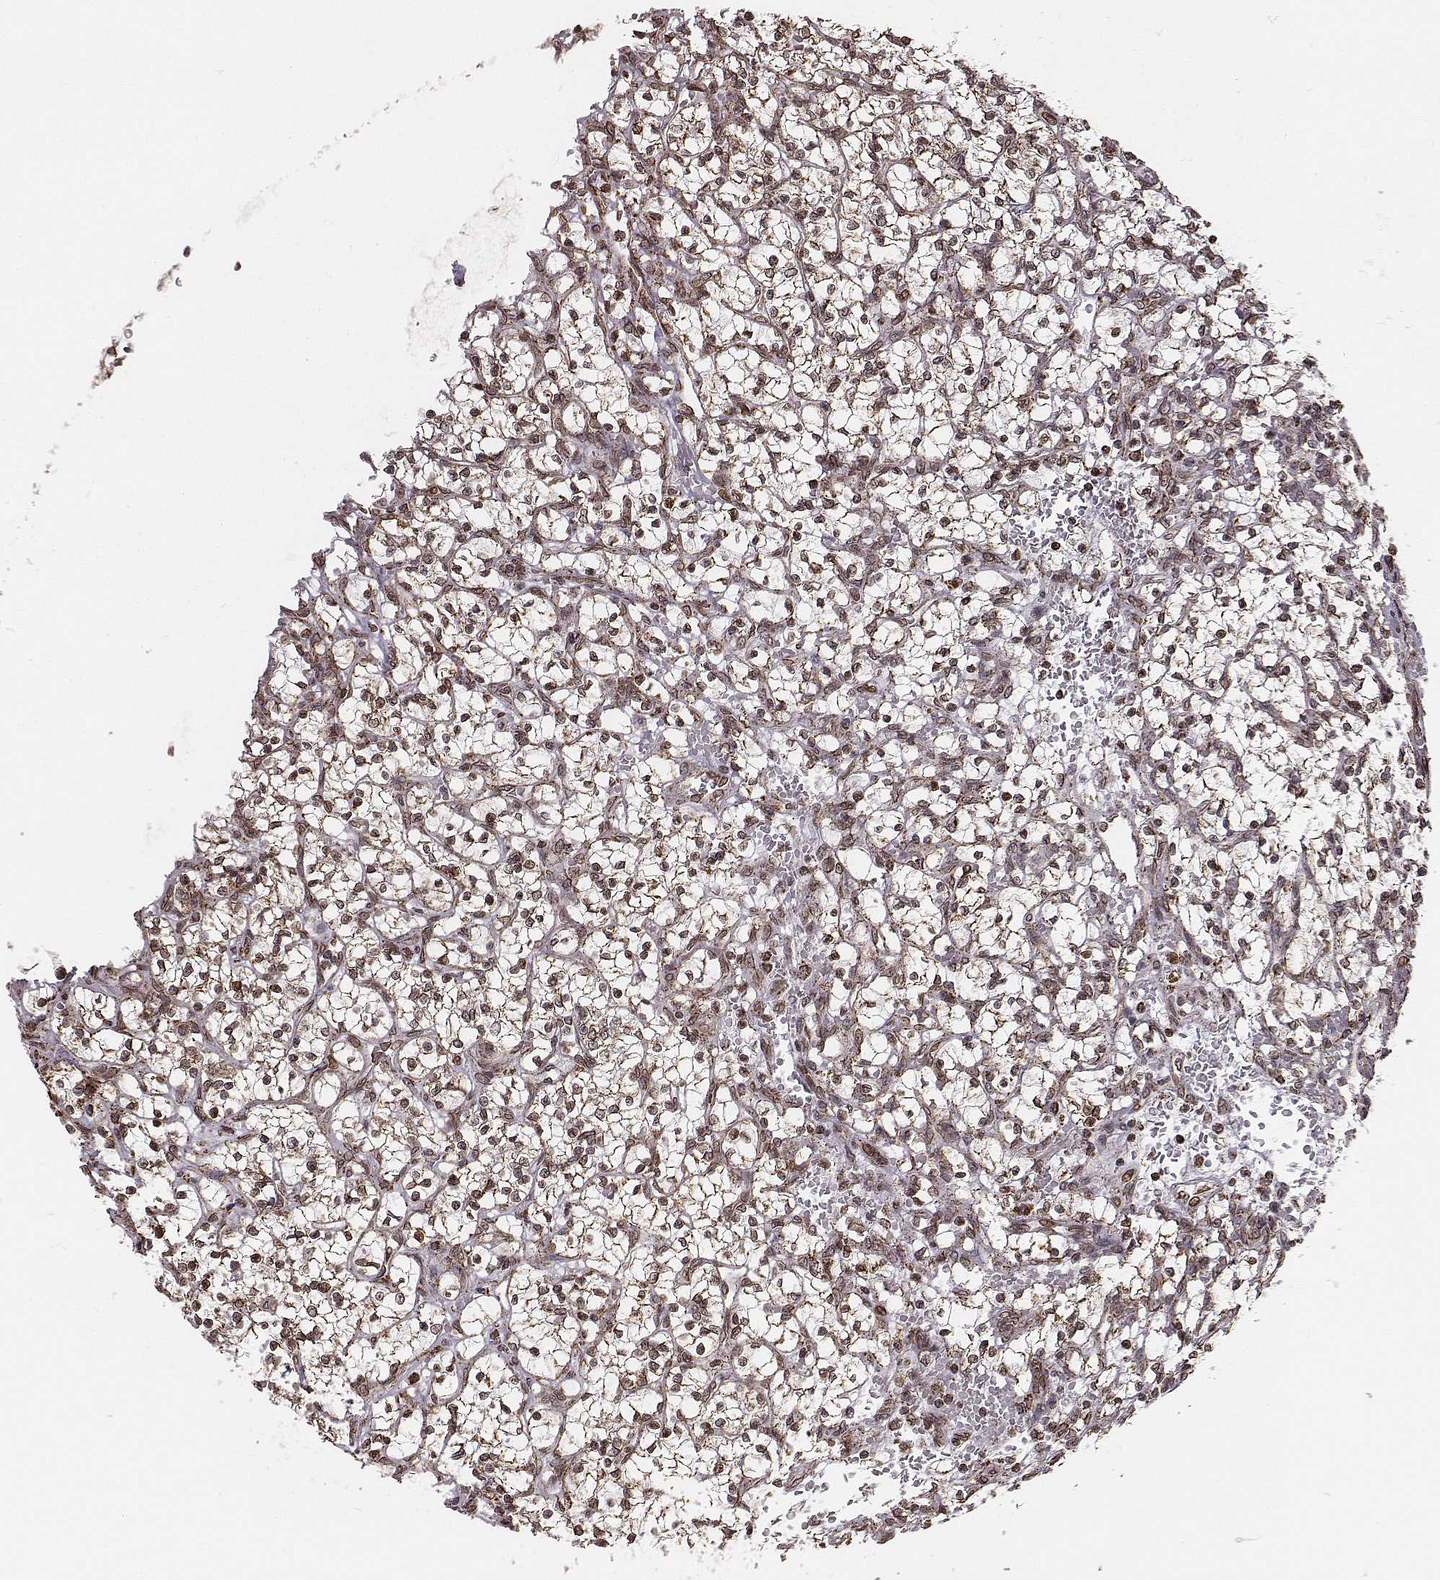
{"staining": {"intensity": "moderate", "quantity": "25%-75%", "location": "cytoplasmic/membranous"}, "tissue": "renal cancer", "cell_type": "Tumor cells", "image_type": "cancer", "snomed": [{"axis": "morphology", "description": "Adenocarcinoma, NOS"}, {"axis": "topography", "description": "Kidney"}], "caption": "A brown stain highlights moderate cytoplasmic/membranous expression of a protein in renal cancer tumor cells.", "gene": "ACOT2", "patient": {"sex": "female", "age": 64}}